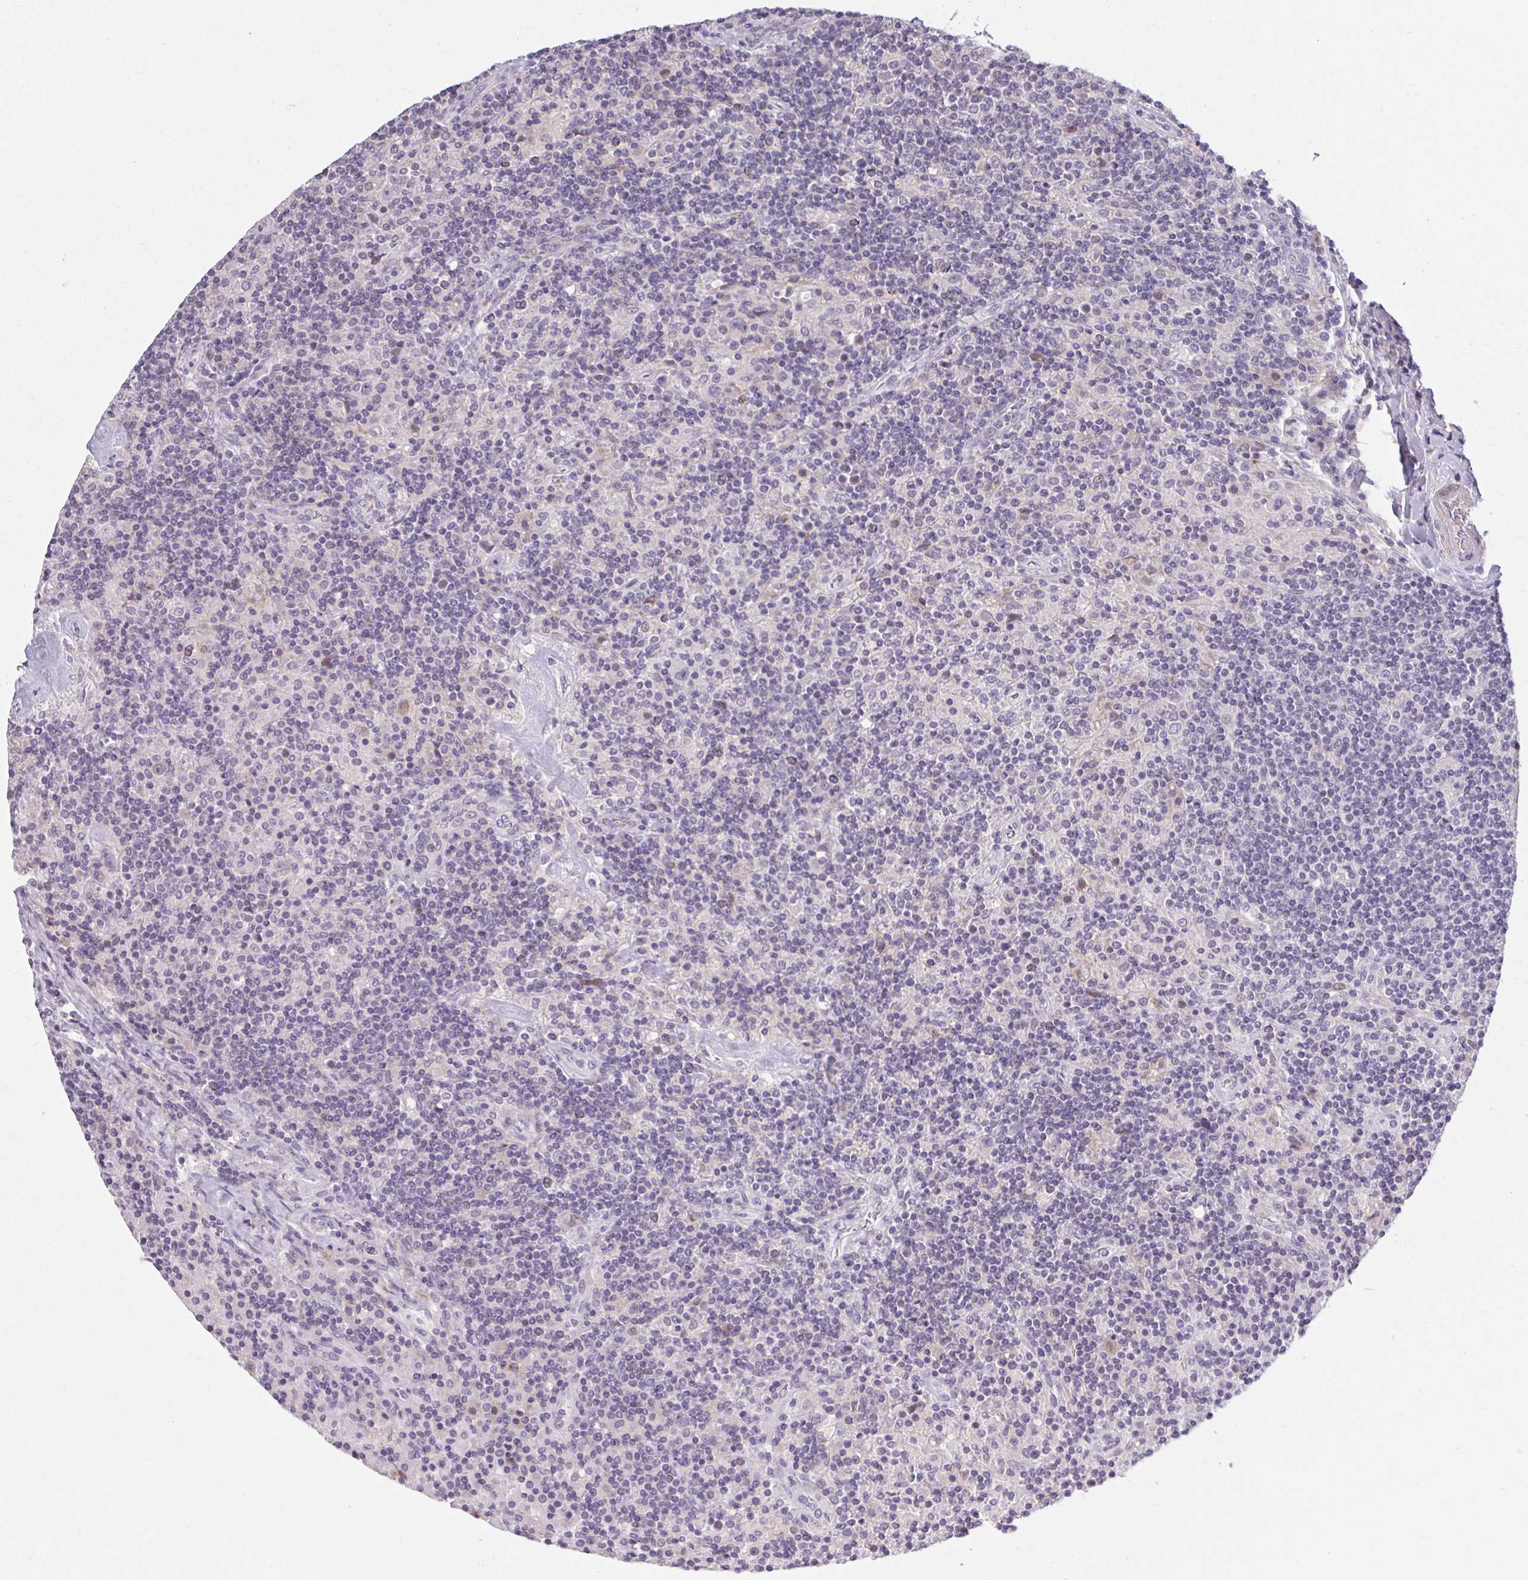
{"staining": {"intensity": "negative", "quantity": "none", "location": "none"}, "tissue": "lymphoma", "cell_type": "Tumor cells", "image_type": "cancer", "snomed": [{"axis": "morphology", "description": "Hodgkin's disease, NOS"}, {"axis": "topography", "description": "Lymph node"}], "caption": "Tumor cells show no significant protein positivity in Hodgkin's disease.", "gene": "TMEM52B", "patient": {"sex": "male", "age": 70}}